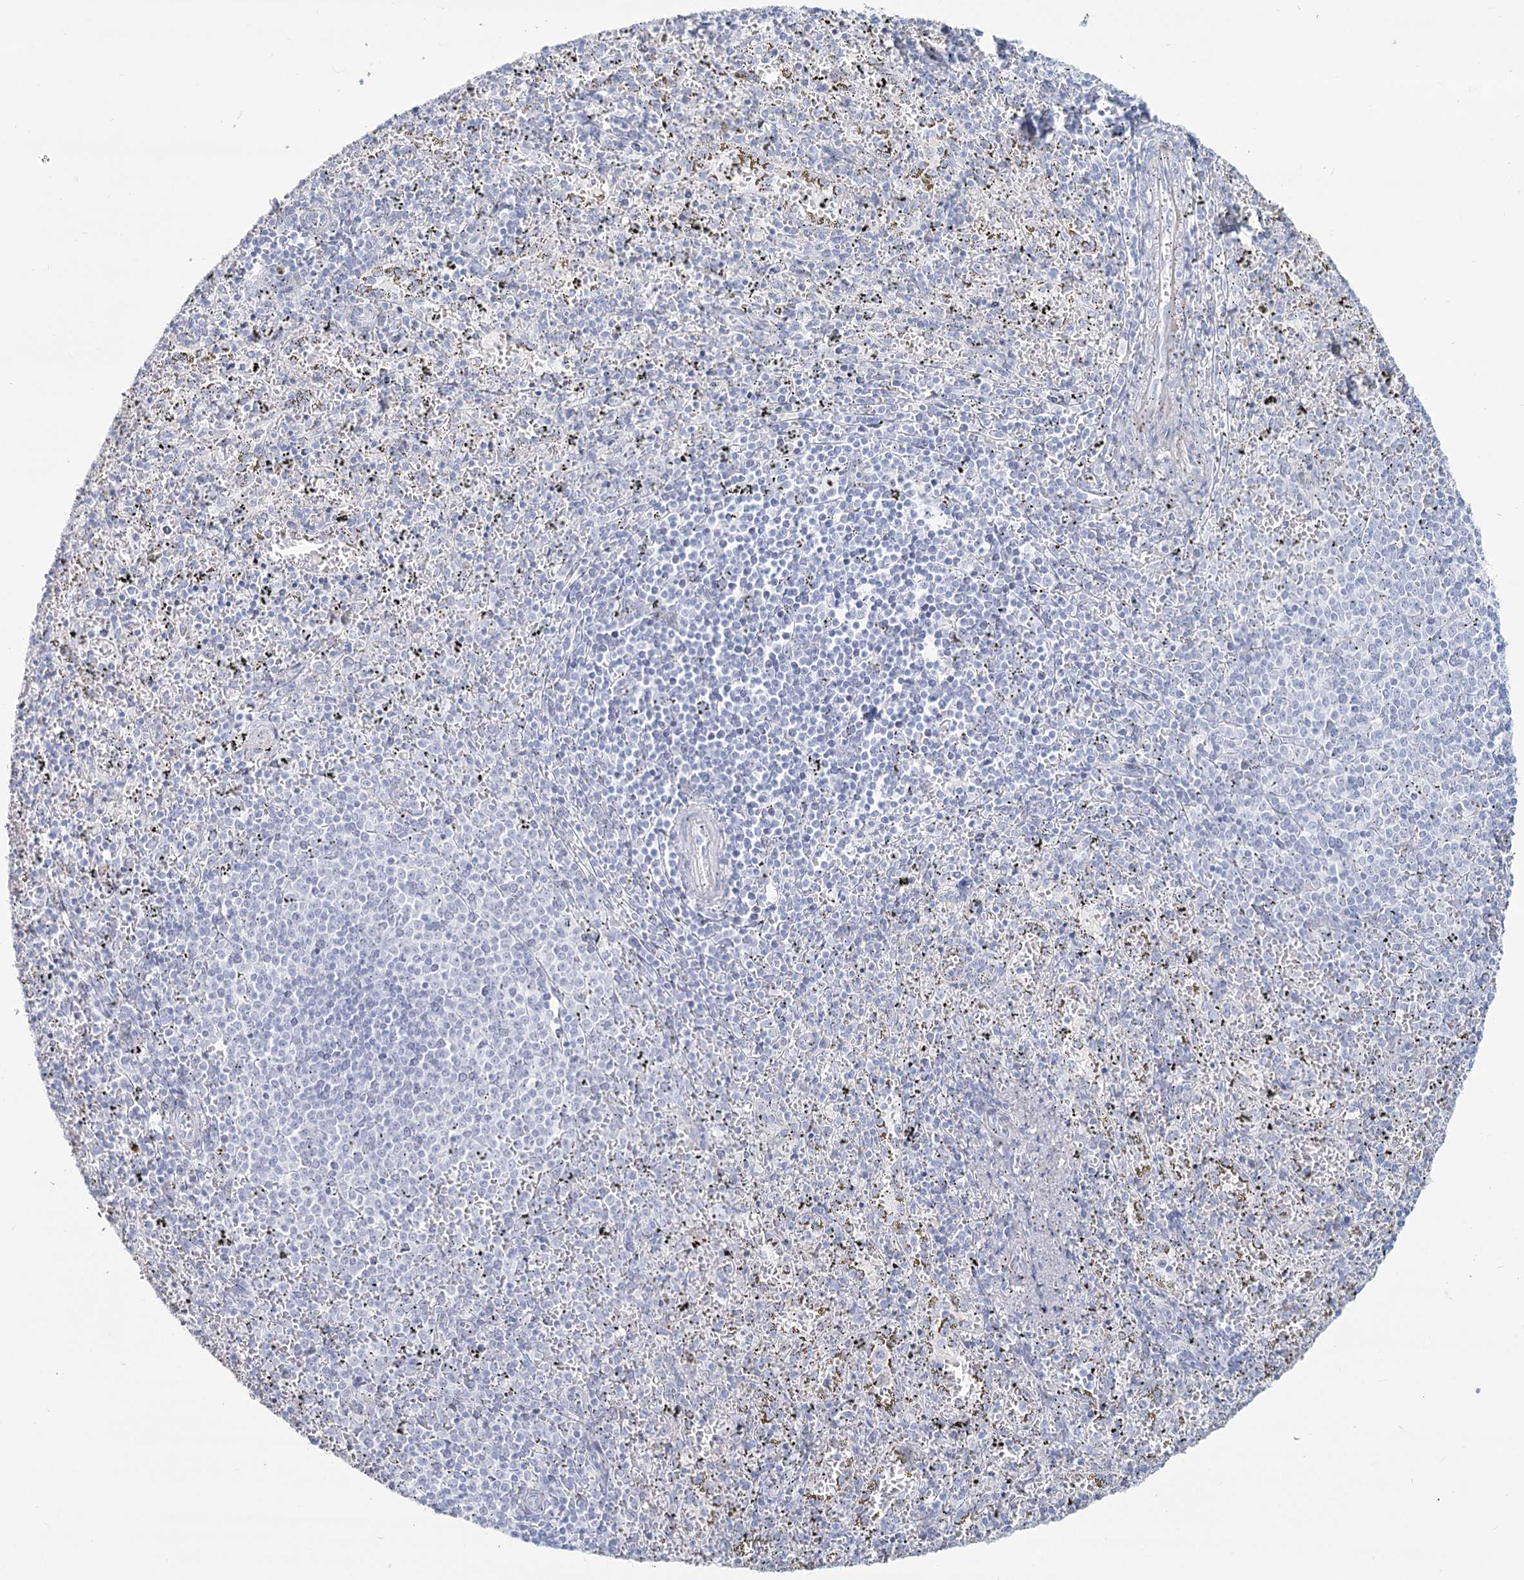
{"staining": {"intensity": "negative", "quantity": "none", "location": "none"}, "tissue": "spleen", "cell_type": "Cells in red pulp", "image_type": "normal", "snomed": [{"axis": "morphology", "description": "Normal tissue, NOS"}, {"axis": "topography", "description": "Spleen"}], "caption": "There is no significant expression in cells in red pulp of spleen. (DAB (3,3'-diaminobenzidine) immunohistochemistry (IHC) visualized using brightfield microscopy, high magnification).", "gene": "SLC6A19", "patient": {"sex": "male", "age": 11}}